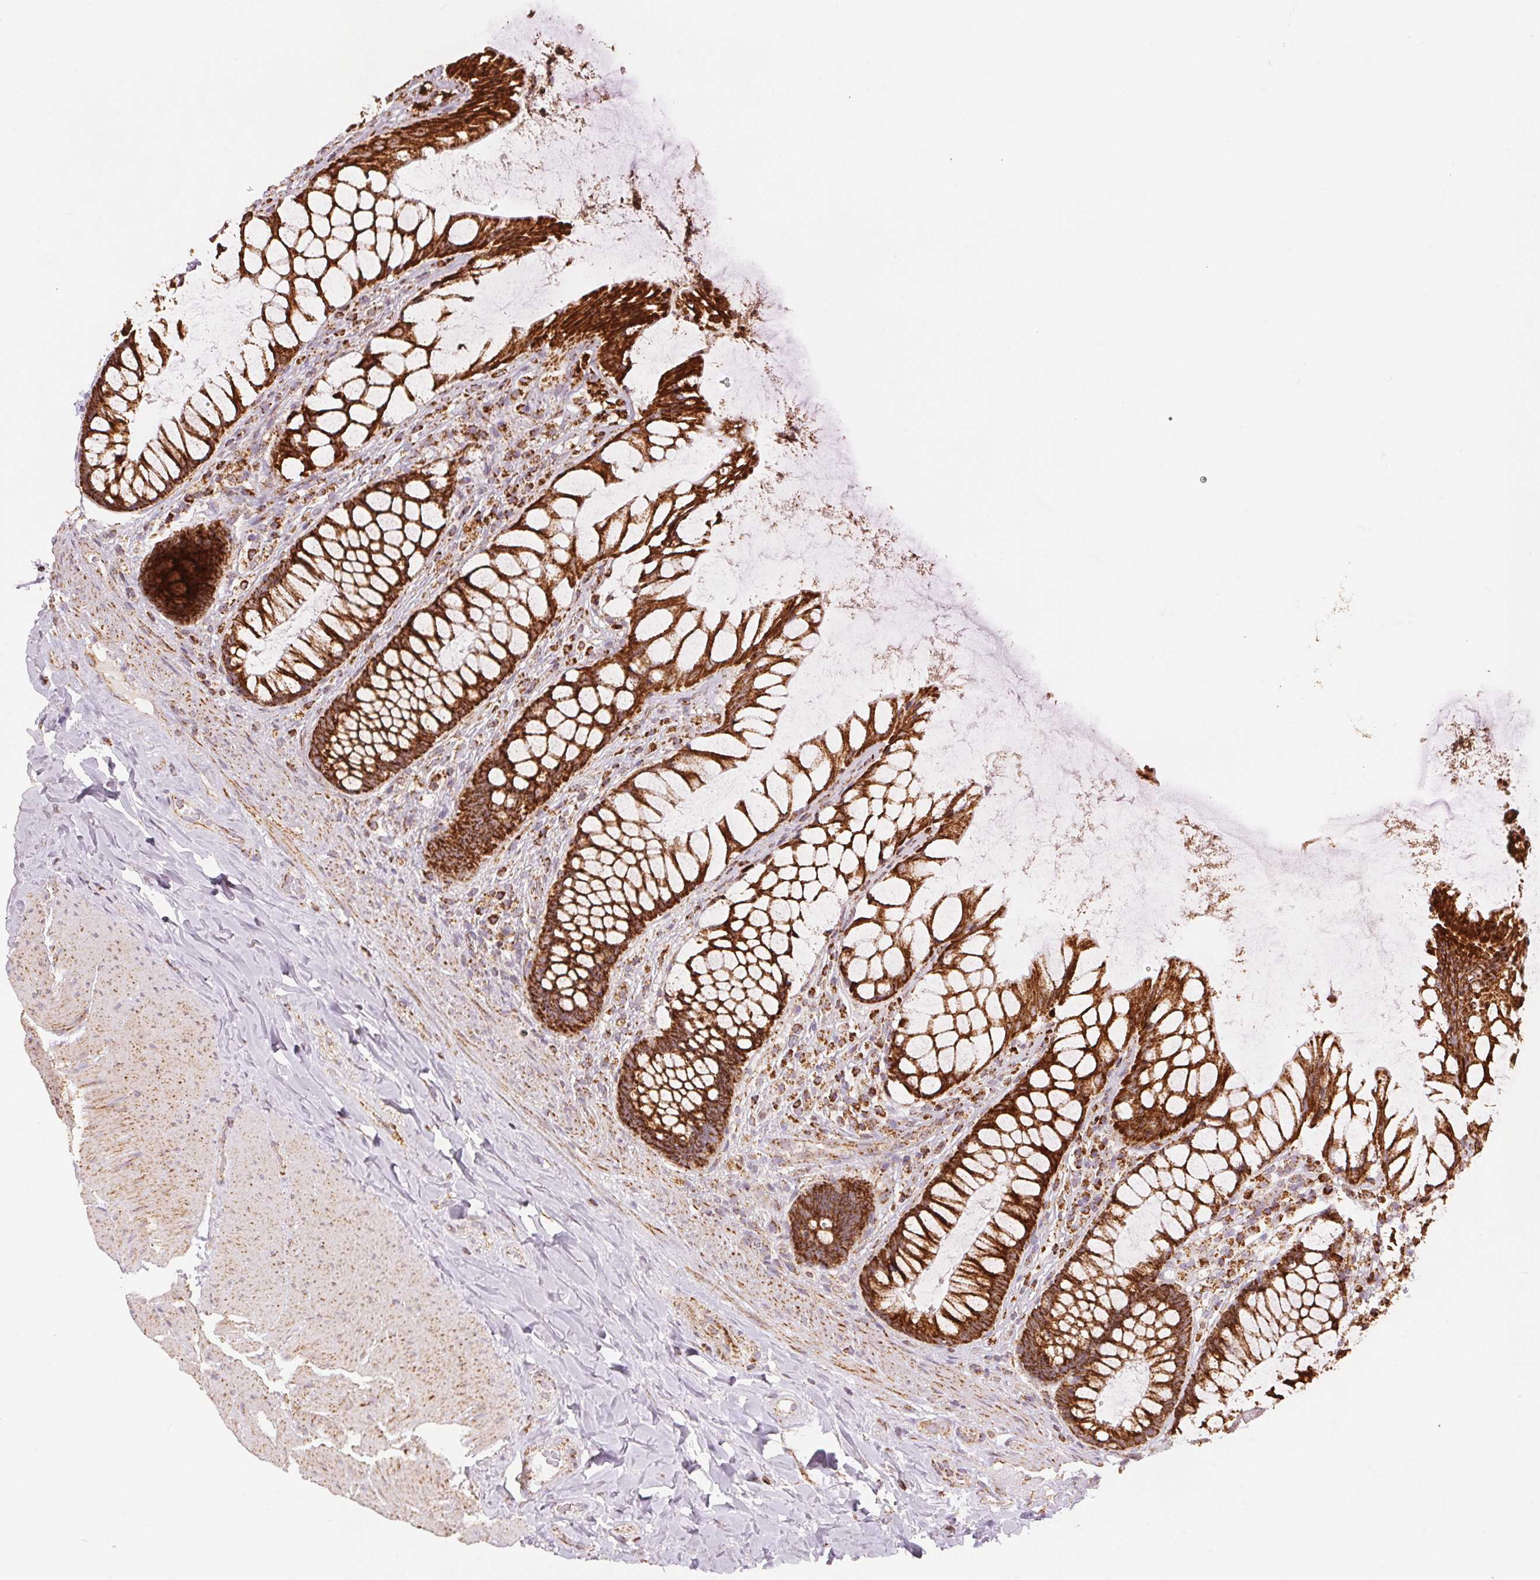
{"staining": {"intensity": "strong", "quantity": ">75%", "location": "cytoplasmic/membranous"}, "tissue": "rectum", "cell_type": "Glandular cells", "image_type": "normal", "snomed": [{"axis": "morphology", "description": "Normal tissue, NOS"}, {"axis": "topography", "description": "Rectum"}], "caption": "High-power microscopy captured an immunohistochemistry (IHC) image of normal rectum, revealing strong cytoplasmic/membranous positivity in approximately >75% of glandular cells. The staining was performed using DAB to visualize the protein expression in brown, while the nuclei were stained in blue with hematoxylin (Magnification: 20x).", "gene": "SDHB", "patient": {"sex": "female", "age": 58}}